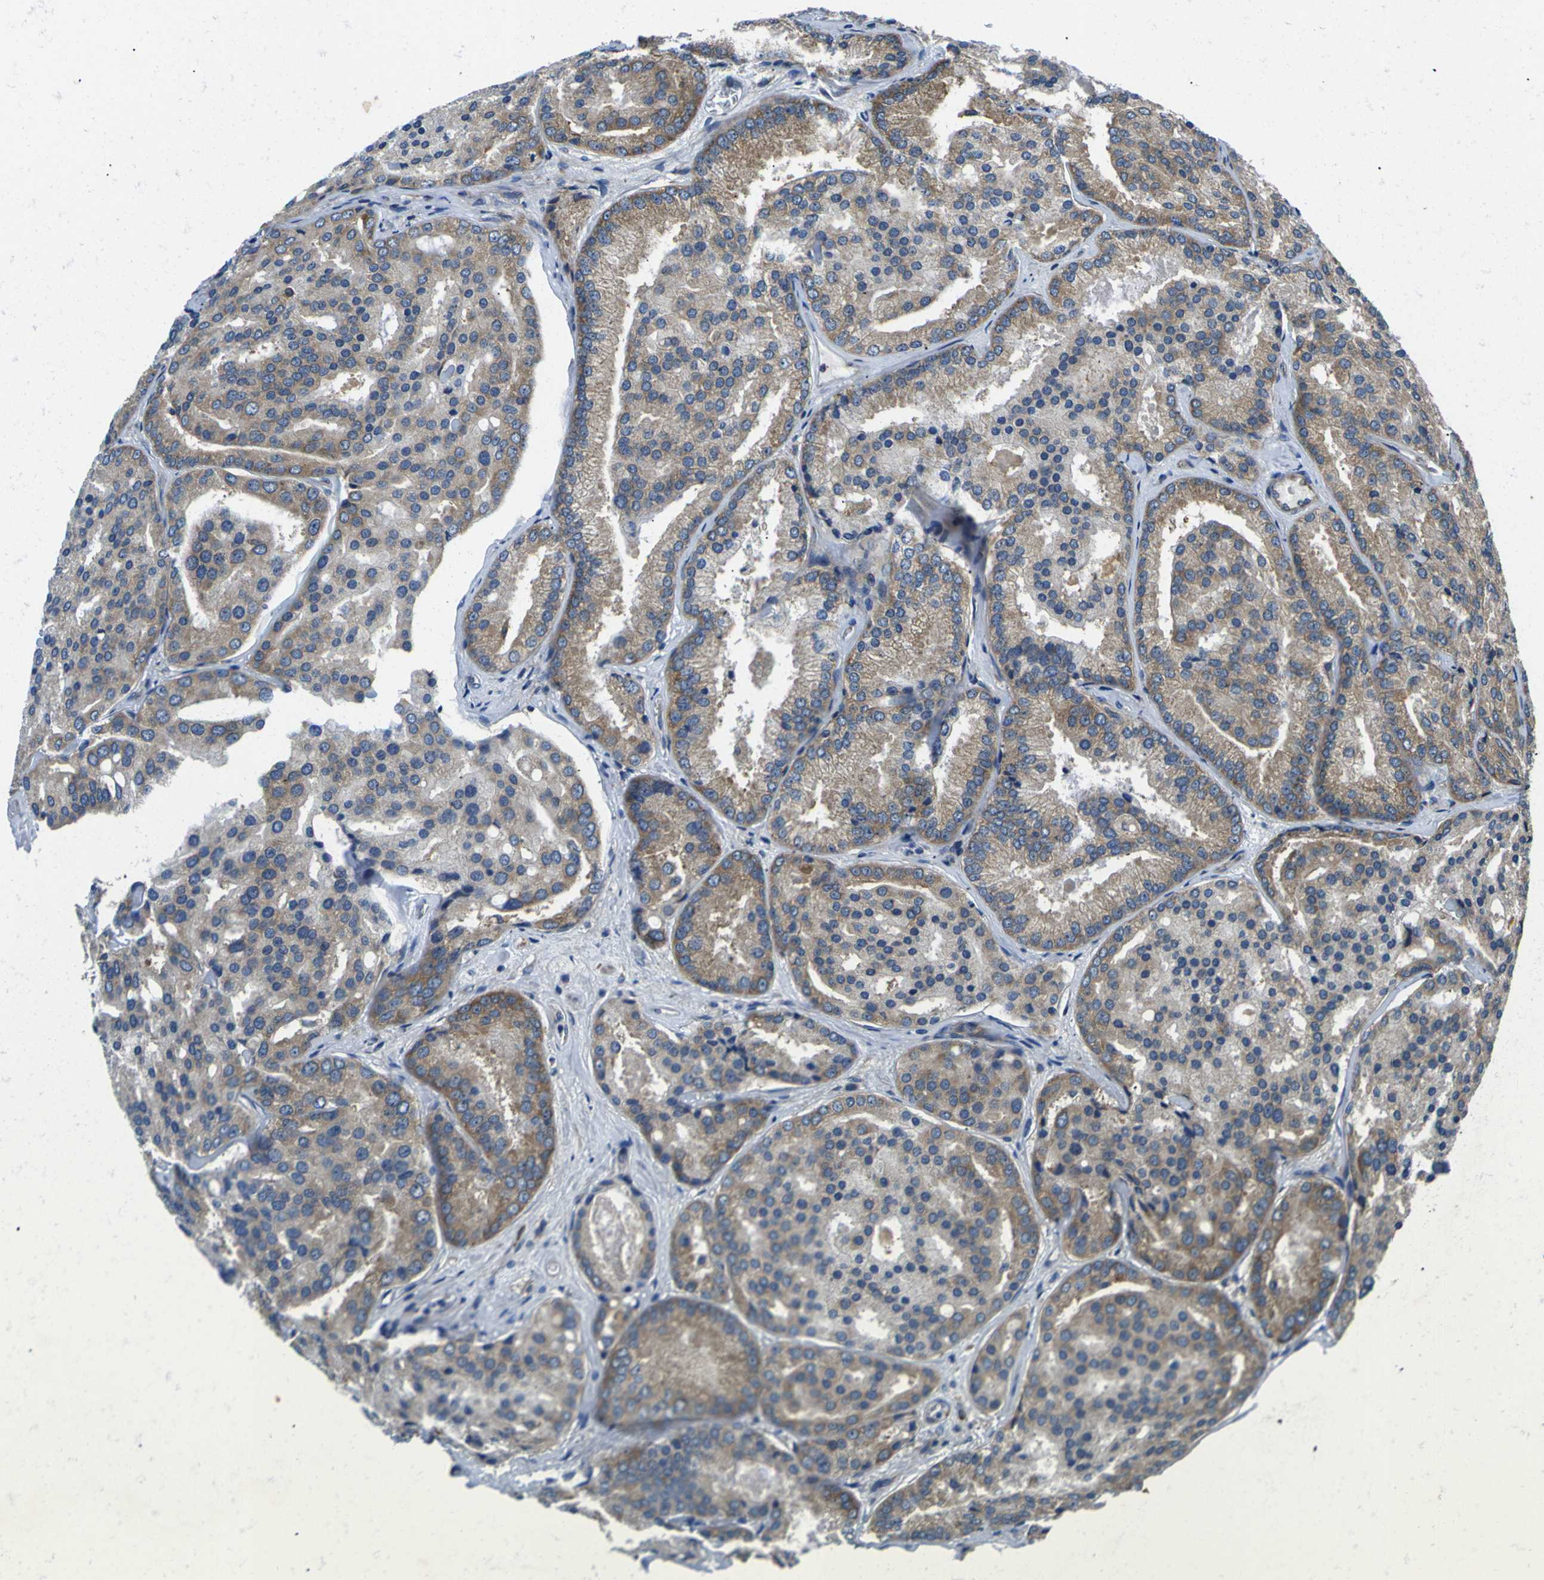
{"staining": {"intensity": "moderate", "quantity": "25%-75%", "location": "cytoplasmic/membranous"}, "tissue": "prostate cancer", "cell_type": "Tumor cells", "image_type": "cancer", "snomed": [{"axis": "morphology", "description": "Adenocarcinoma, High grade"}, {"axis": "topography", "description": "Prostate"}], "caption": "Immunohistochemical staining of human prostate cancer exhibits medium levels of moderate cytoplasmic/membranous protein positivity in approximately 25%-75% of tumor cells.", "gene": "RPSA", "patient": {"sex": "male", "age": 64}}